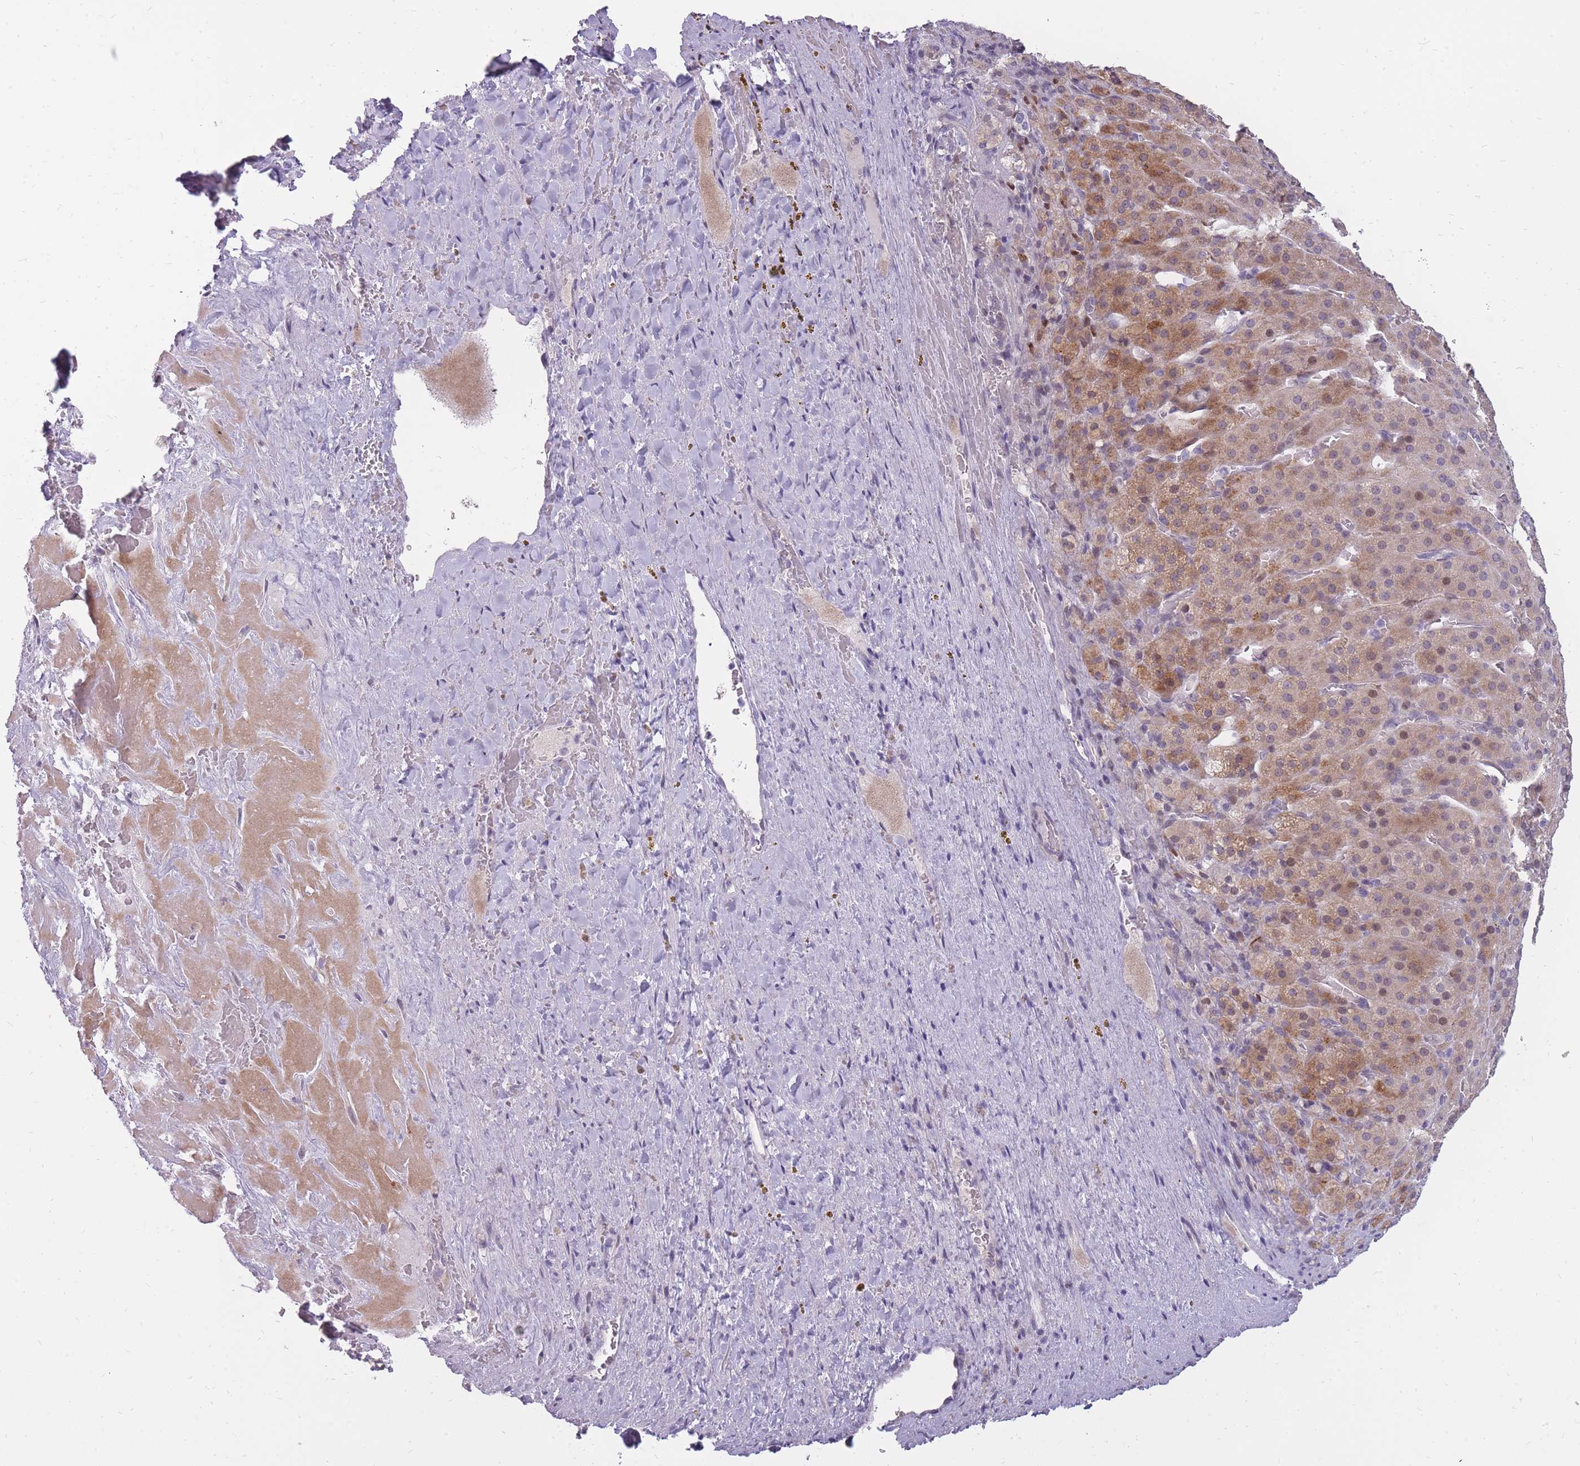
{"staining": {"intensity": "moderate", "quantity": ">75%", "location": "cytoplasmic/membranous,nuclear"}, "tissue": "adrenal gland", "cell_type": "Glandular cells", "image_type": "normal", "snomed": [{"axis": "morphology", "description": "Normal tissue, NOS"}, {"axis": "topography", "description": "Adrenal gland"}], "caption": "Immunohistochemistry staining of unremarkable adrenal gland, which demonstrates medium levels of moderate cytoplasmic/membranous,nuclear expression in about >75% of glandular cells indicating moderate cytoplasmic/membranous,nuclear protein positivity. The staining was performed using DAB (3,3'-diaminobenzidine) (brown) for protein detection and nuclei were counterstained in hematoxylin (blue).", "gene": "POM121C", "patient": {"sex": "female", "age": 41}}